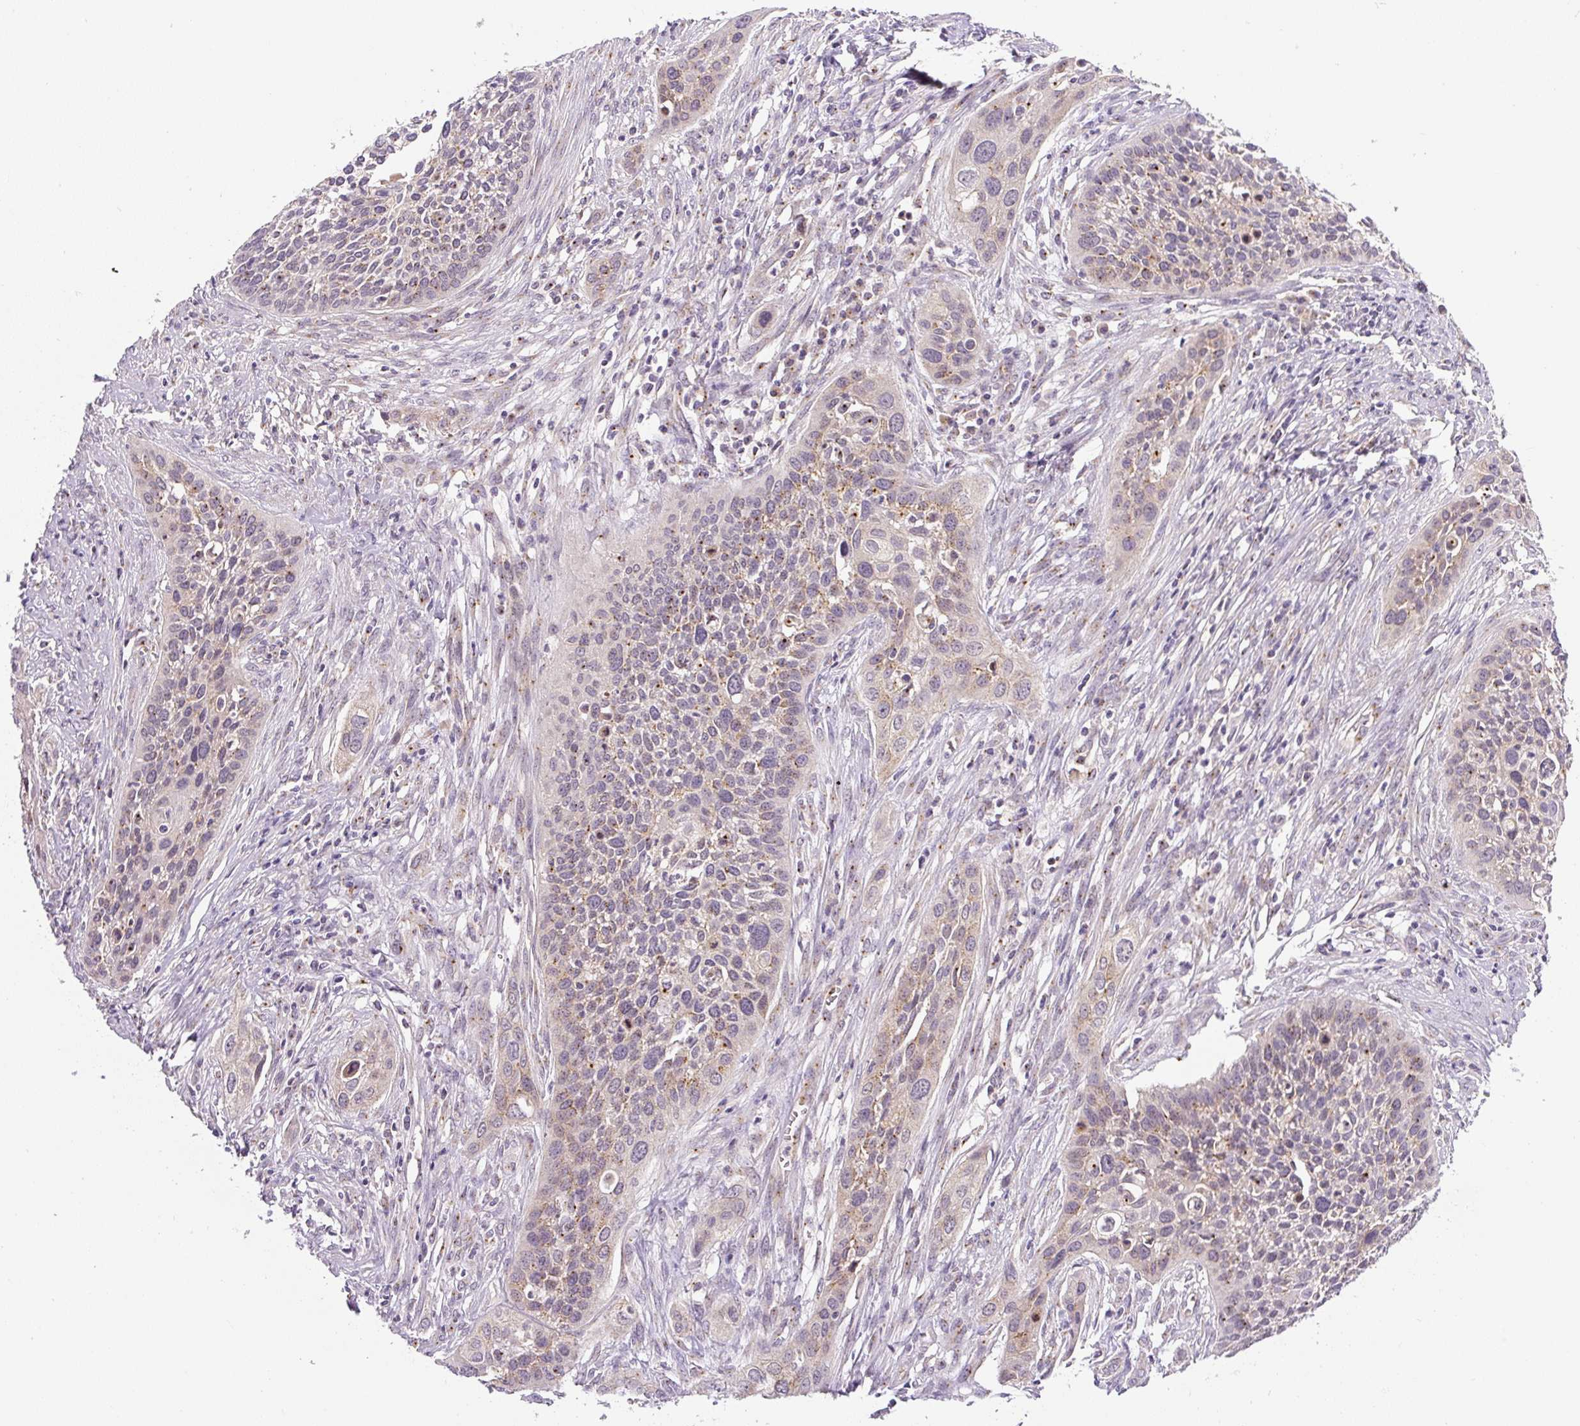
{"staining": {"intensity": "weak", "quantity": "25%-75%", "location": "cytoplasmic/membranous"}, "tissue": "cervical cancer", "cell_type": "Tumor cells", "image_type": "cancer", "snomed": [{"axis": "morphology", "description": "Squamous cell carcinoma, NOS"}, {"axis": "topography", "description": "Cervix"}], "caption": "Human cervical cancer stained with a brown dye demonstrates weak cytoplasmic/membranous positive staining in about 25%-75% of tumor cells.", "gene": "PCM1", "patient": {"sex": "female", "age": 34}}